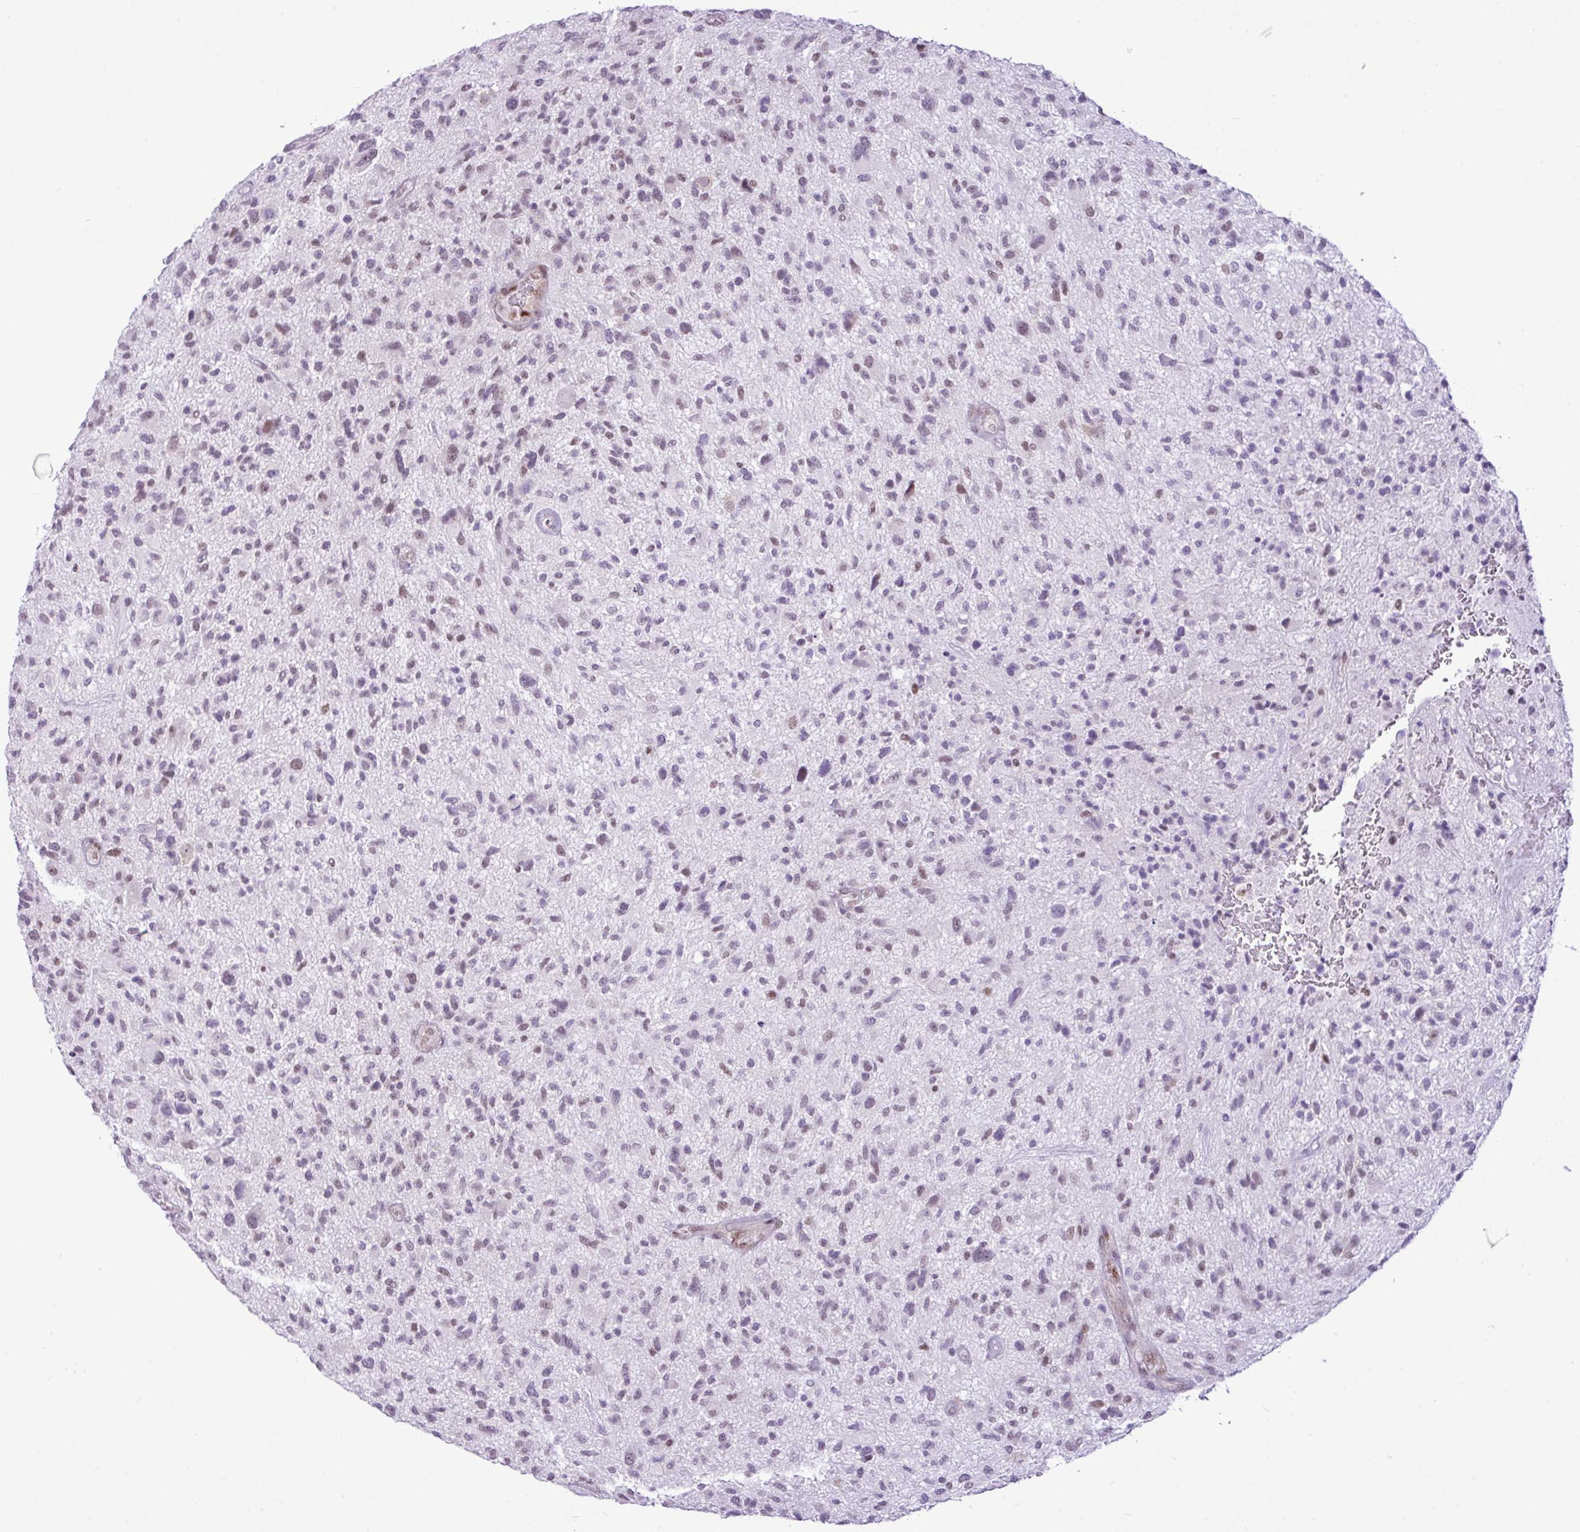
{"staining": {"intensity": "negative", "quantity": "none", "location": "none"}, "tissue": "glioma", "cell_type": "Tumor cells", "image_type": "cancer", "snomed": [{"axis": "morphology", "description": "Glioma, malignant, High grade"}, {"axis": "topography", "description": "Brain"}], "caption": "The photomicrograph displays no significant staining in tumor cells of glioma. (DAB immunohistochemistry, high magnification).", "gene": "ELOA2", "patient": {"sex": "male", "age": 47}}